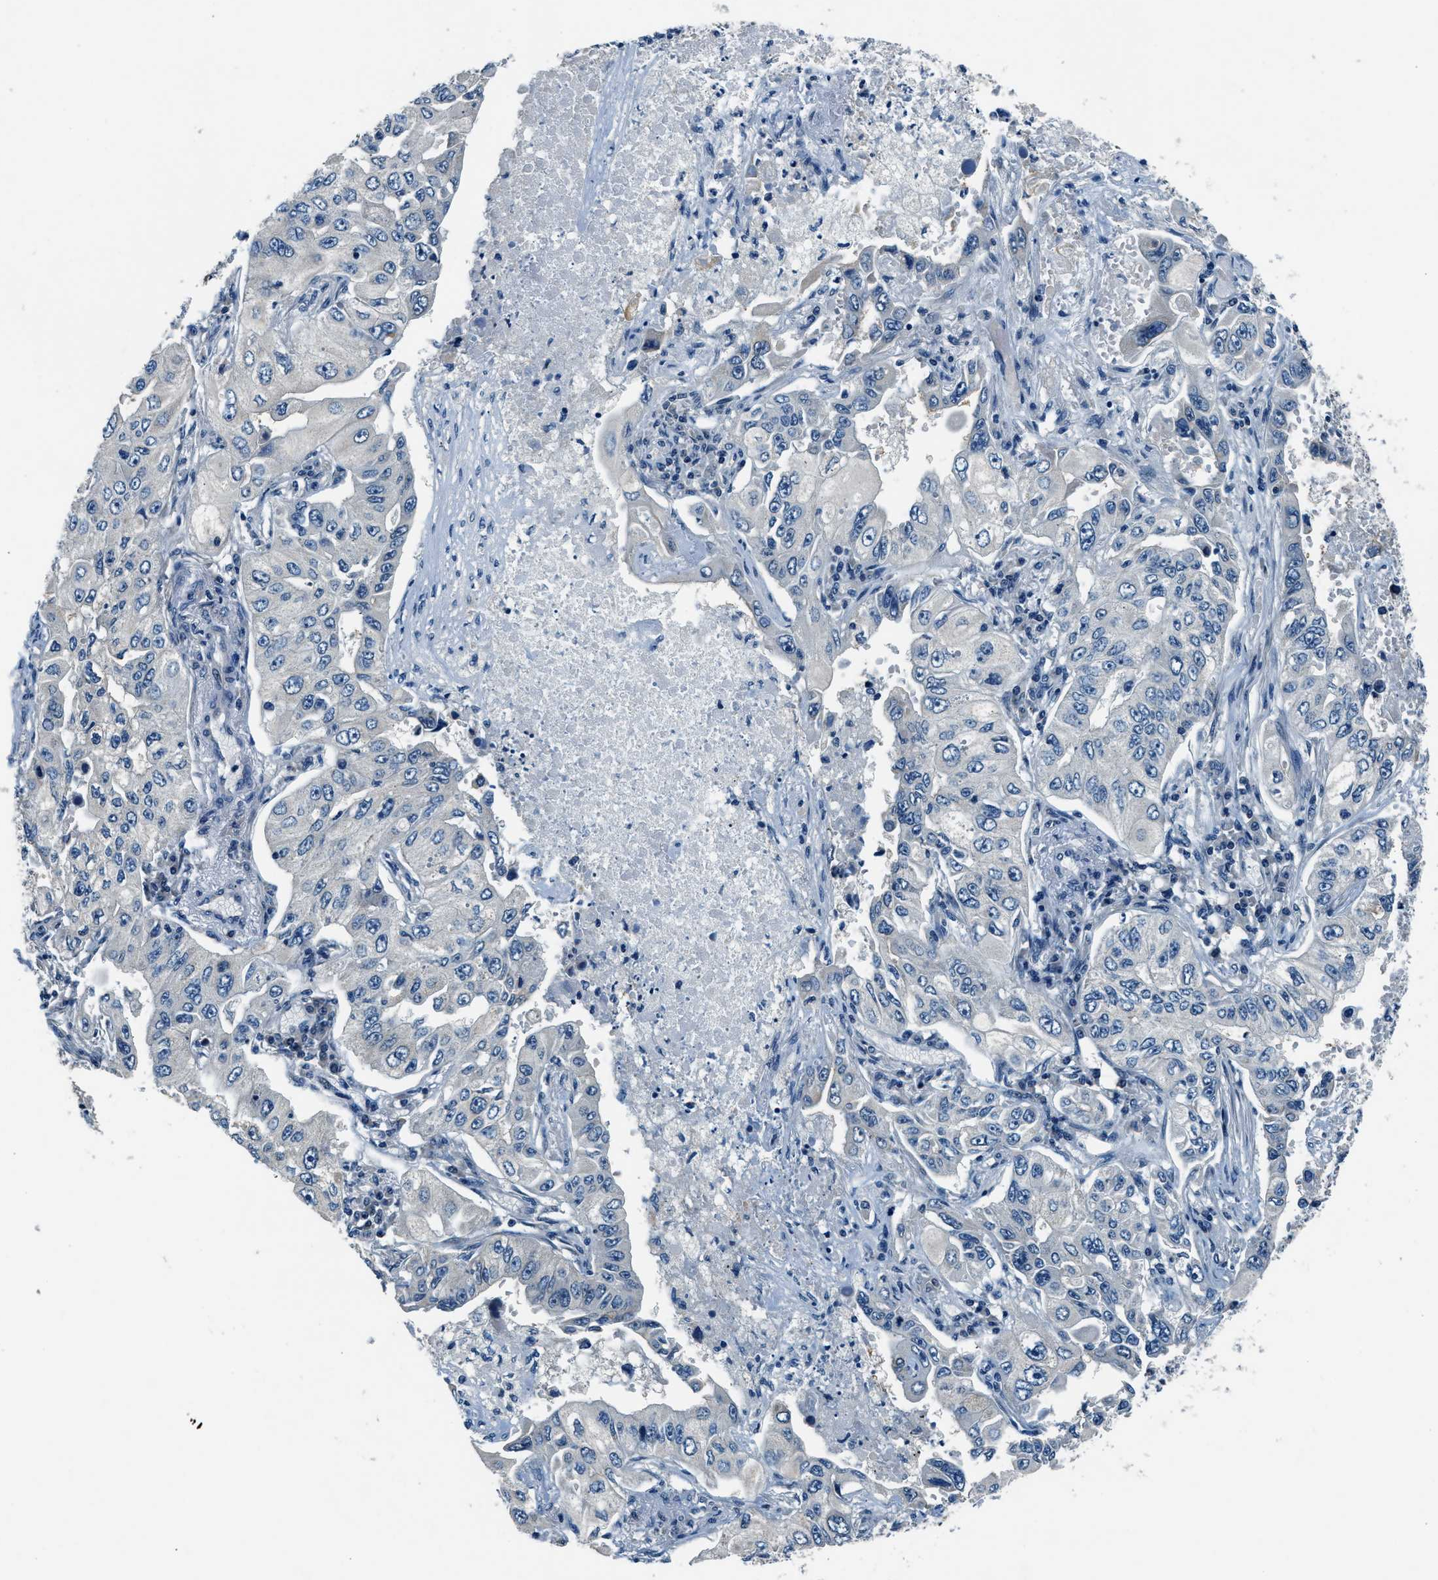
{"staining": {"intensity": "negative", "quantity": "none", "location": "none"}, "tissue": "lung cancer", "cell_type": "Tumor cells", "image_type": "cancer", "snomed": [{"axis": "morphology", "description": "Adenocarcinoma, NOS"}, {"axis": "topography", "description": "Lung"}], "caption": "There is no significant staining in tumor cells of lung cancer (adenocarcinoma).", "gene": "NME8", "patient": {"sex": "male", "age": 84}}